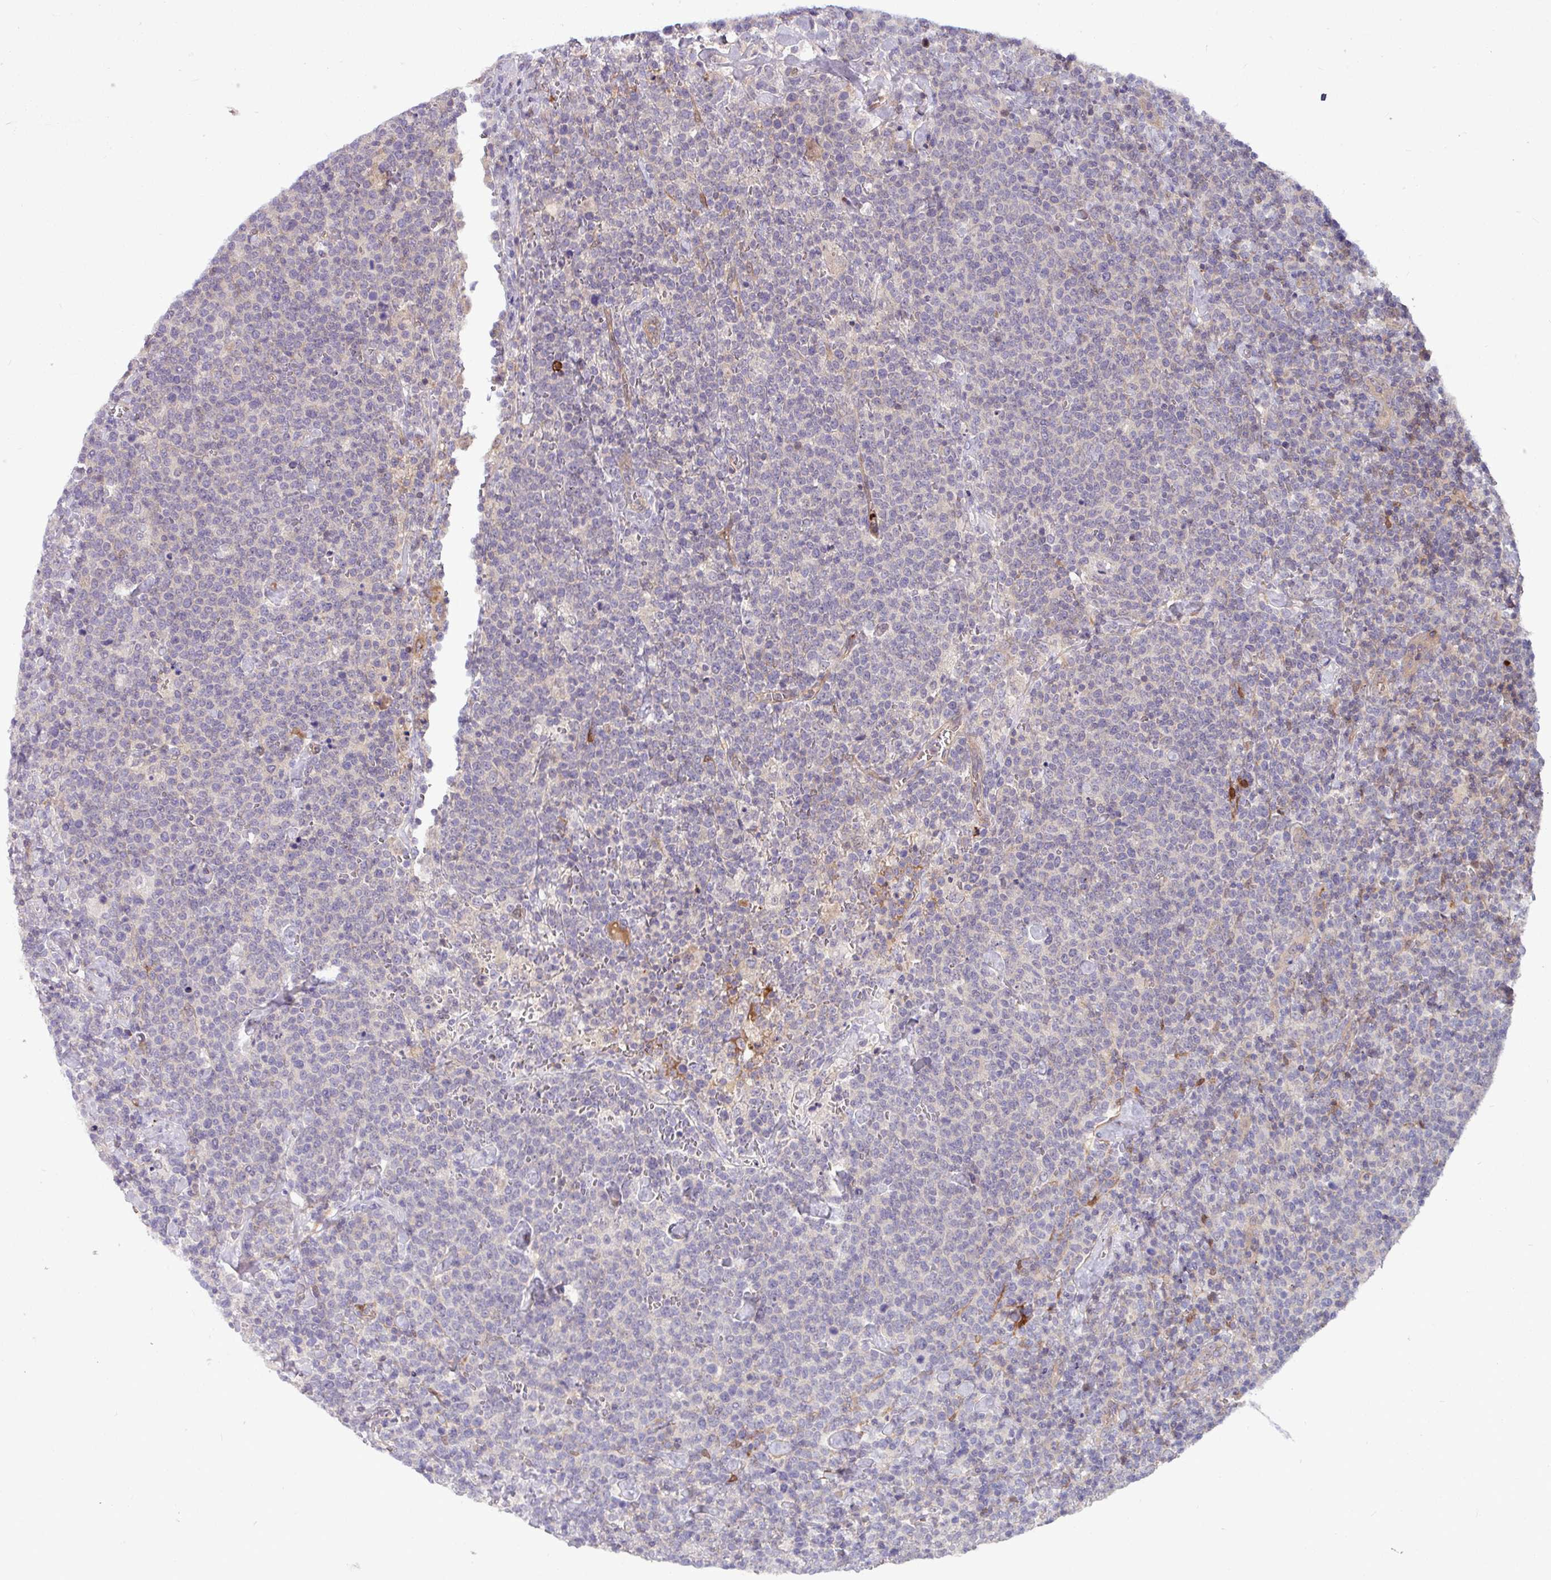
{"staining": {"intensity": "negative", "quantity": "none", "location": "none"}, "tissue": "lymphoma", "cell_type": "Tumor cells", "image_type": "cancer", "snomed": [{"axis": "morphology", "description": "Malignant lymphoma, non-Hodgkin's type, High grade"}, {"axis": "topography", "description": "Lymph node"}], "caption": "DAB (3,3'-diaminobenzidine) immunohistochemical staining of malignant lymphoma, non-Hodgkin's type (high-grade) reveals no significant positivity in tumor cells.", "gene": "B4GALNT4", "patient": {"sex": "male", "age": 61}}